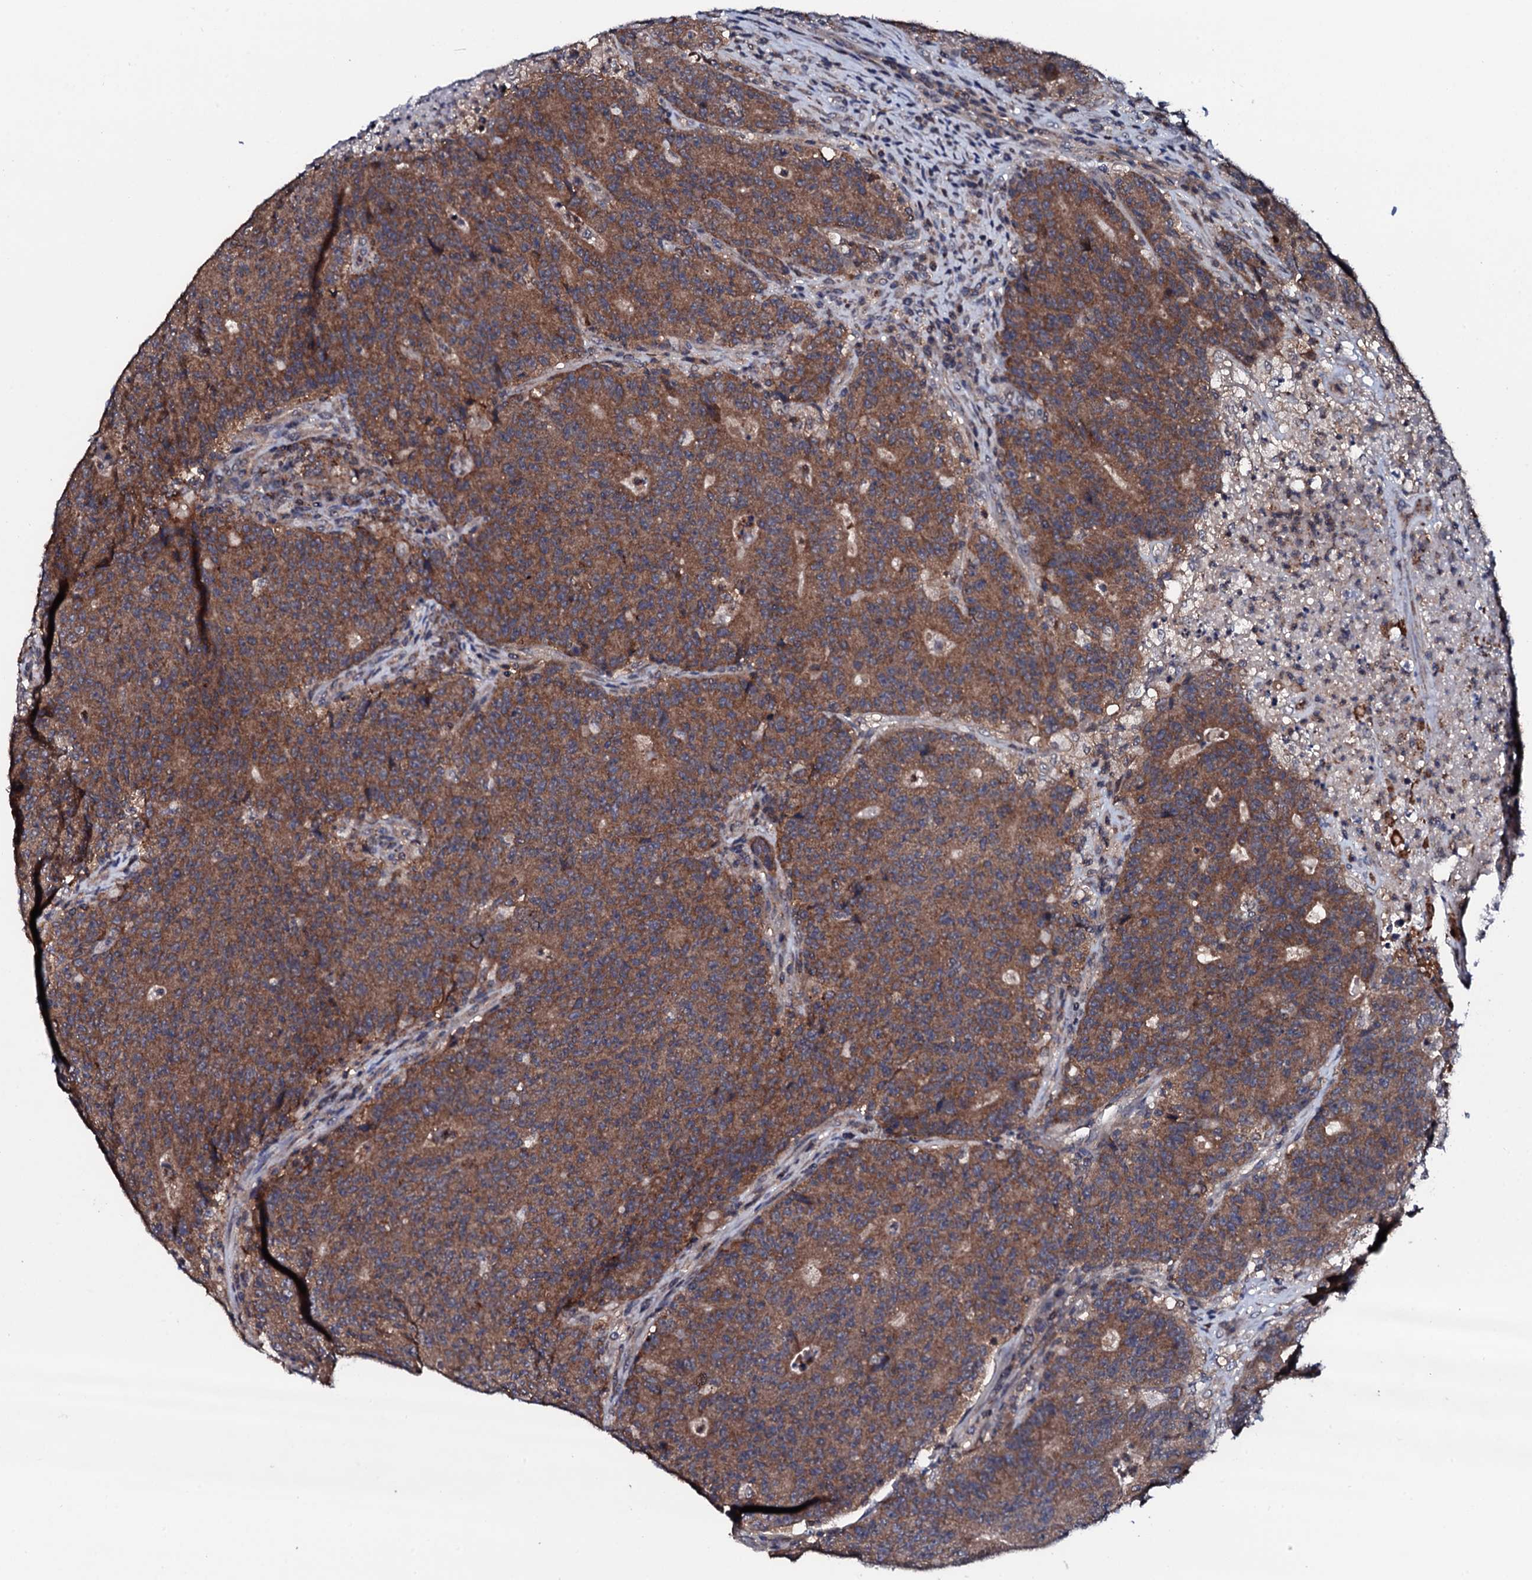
{"staining": {"intensity": "moderate", "quantity": ">75%", "location": "cytoplasmic/membranous"}, "tissue": "colorectal cancer", "cell_type": "Tumor cells", "image_type": "cancer", "snomed": [{"axis": "morphology", "description": "Adenocarcinoma, NOS"}, {"axis": "topography", "description": "Colon"}], "caption": "Immunohistochemical staining of human colorectal adenocarcinoma shows medium levels of moderate cytoplasmic/membranous protein expression in about >75% of tumor cells.", "gene": "EDC3", "patient": {"sex": "female", "age": 75}}